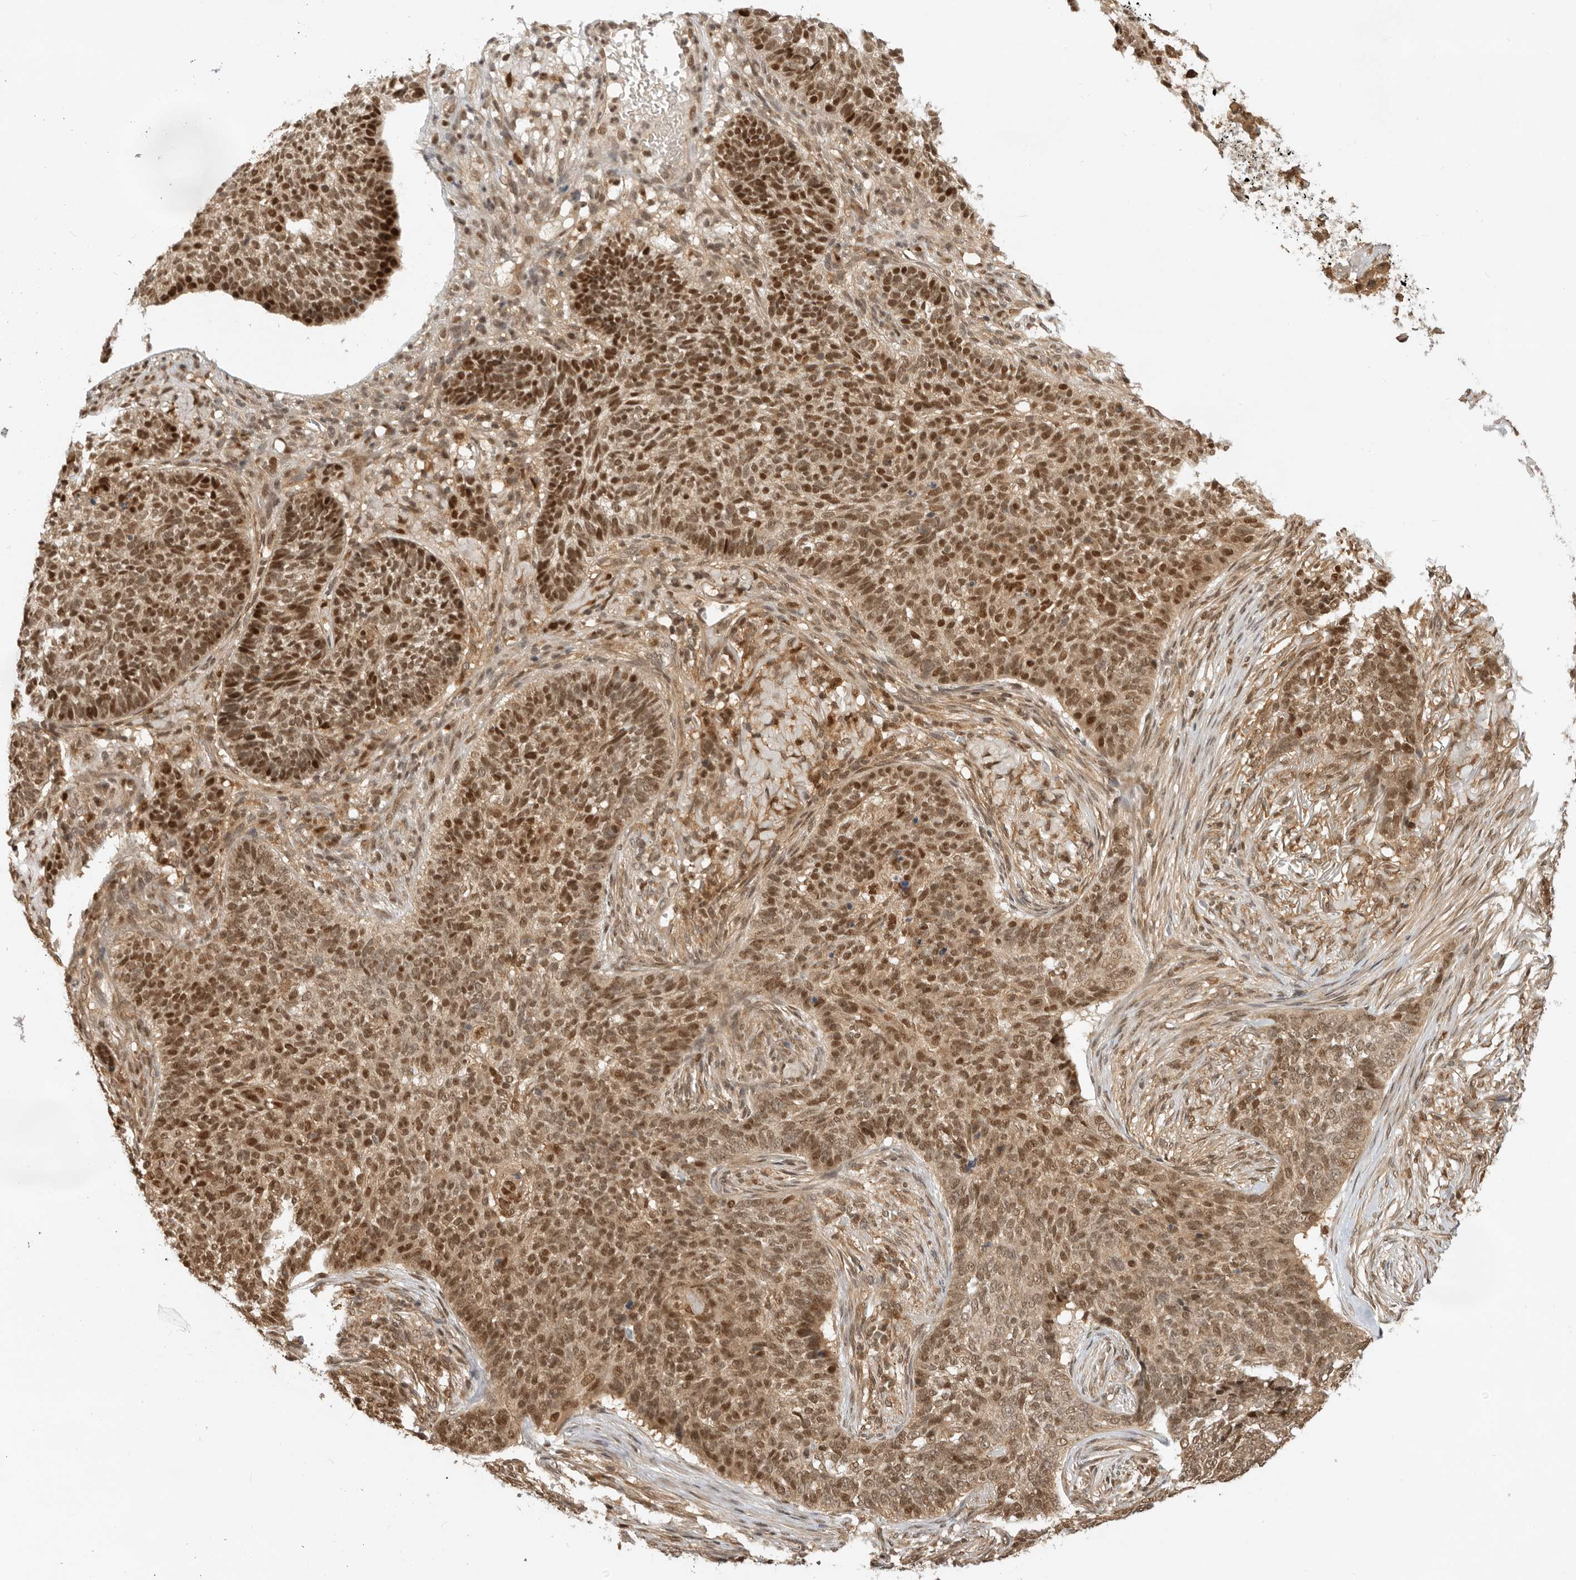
{"staining": {"intensity": "strong", "quantity": ">75%", "location": "nuclear"}, "tissue": "skin cancer", "cell_type": "Tumor cells", "image_type": "cancer", "snomed": [{"axis": "morphology", "description": "Basal cell carcinoma"}, {"axis": "topography", "description": "Skin"}], "caption": "Tumor cells show high levels of strong nuclear expression in approximately >75% of cells in basal cell carcinoma (skin).", "gene": "ADPRS", "patient": {"sex": "male", "age": 85}}